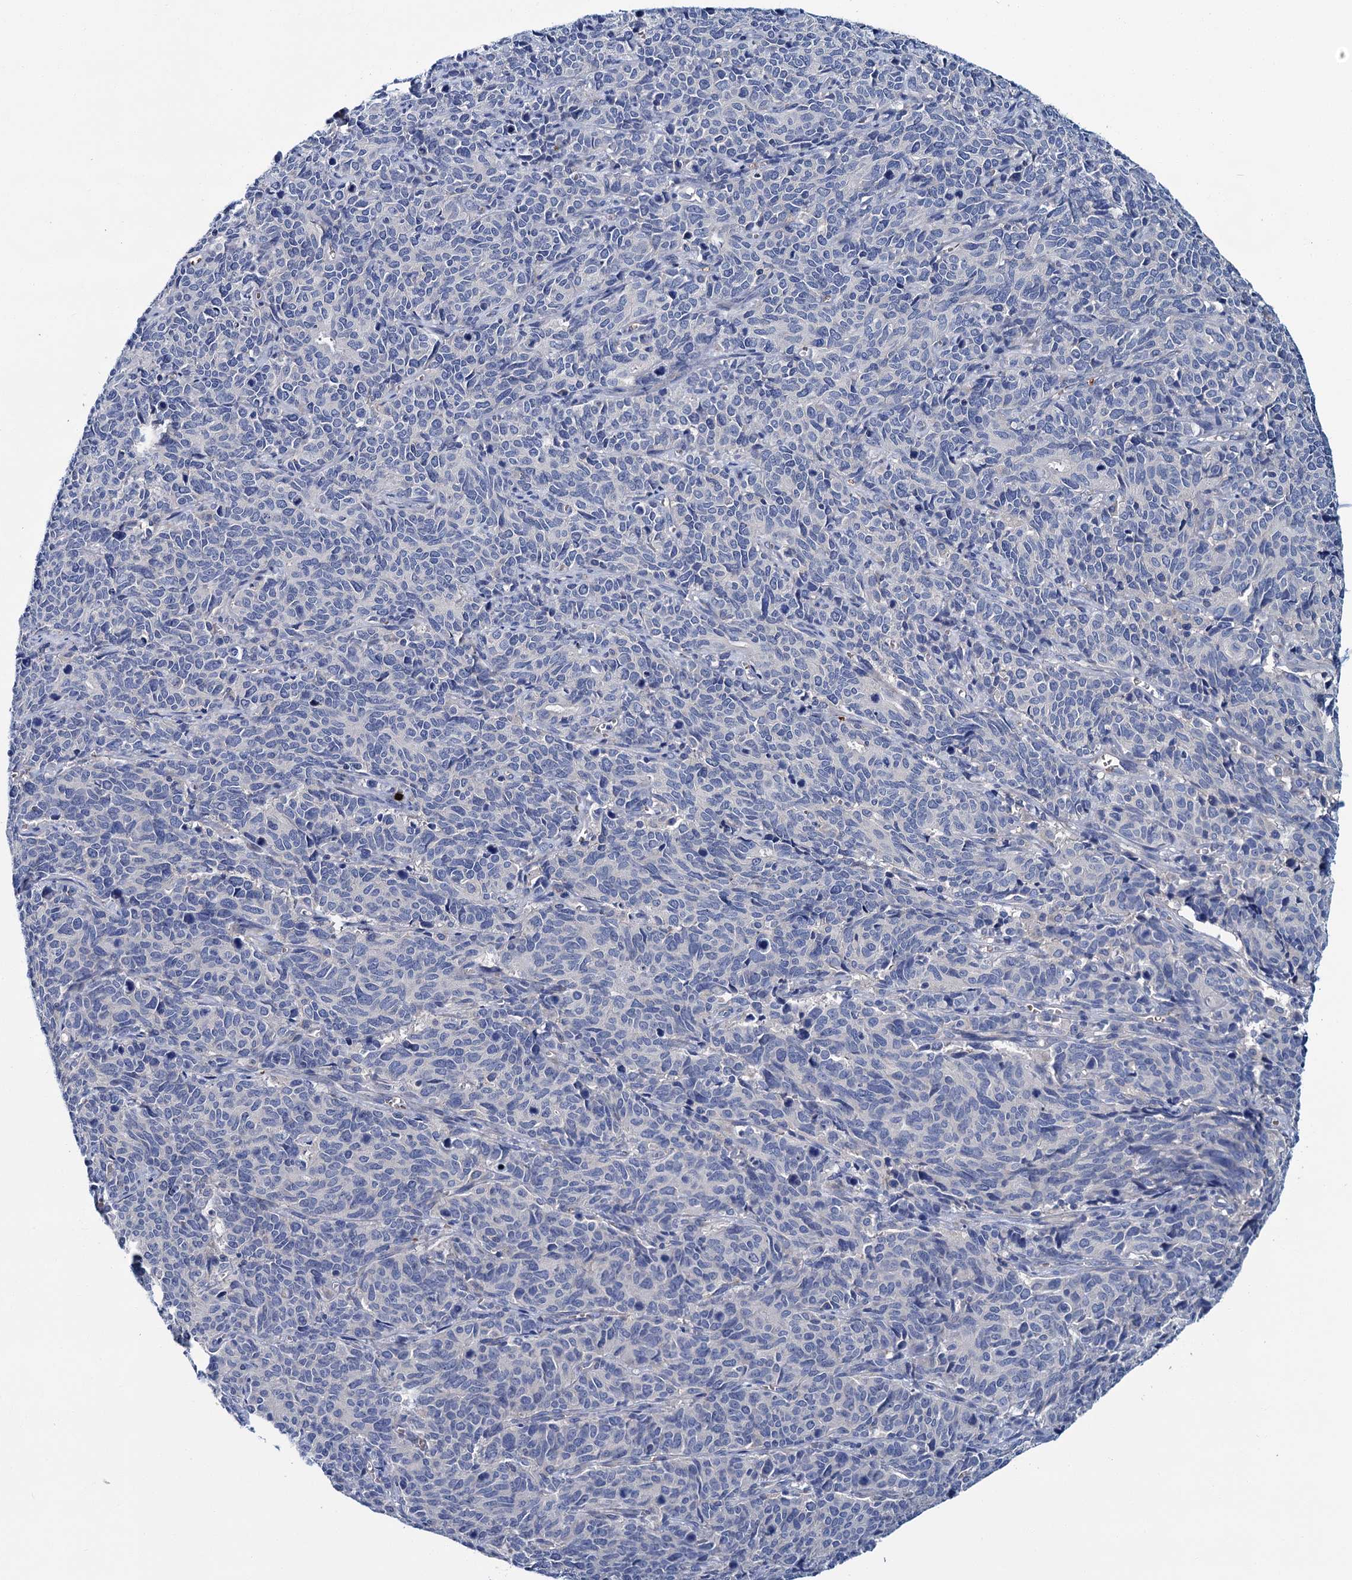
{"staining": {"intensity": "negative", "quantity": "none", "location": "none"}, "tissue": "cervical cancer", "cell_type": "Tumor cells", "image_type": "cancer", "snomed": [{"axis": "morphology", "description": "Squamous cell carcinoma, NOS"}, {"axis": "topography", "description": "Cervix"}], "caption": "Tumor cells show no significant expression in cervical squamous cell carcinoma.", "gene": "ATG2A", "patient": {"sex": "female", "age": 60}}